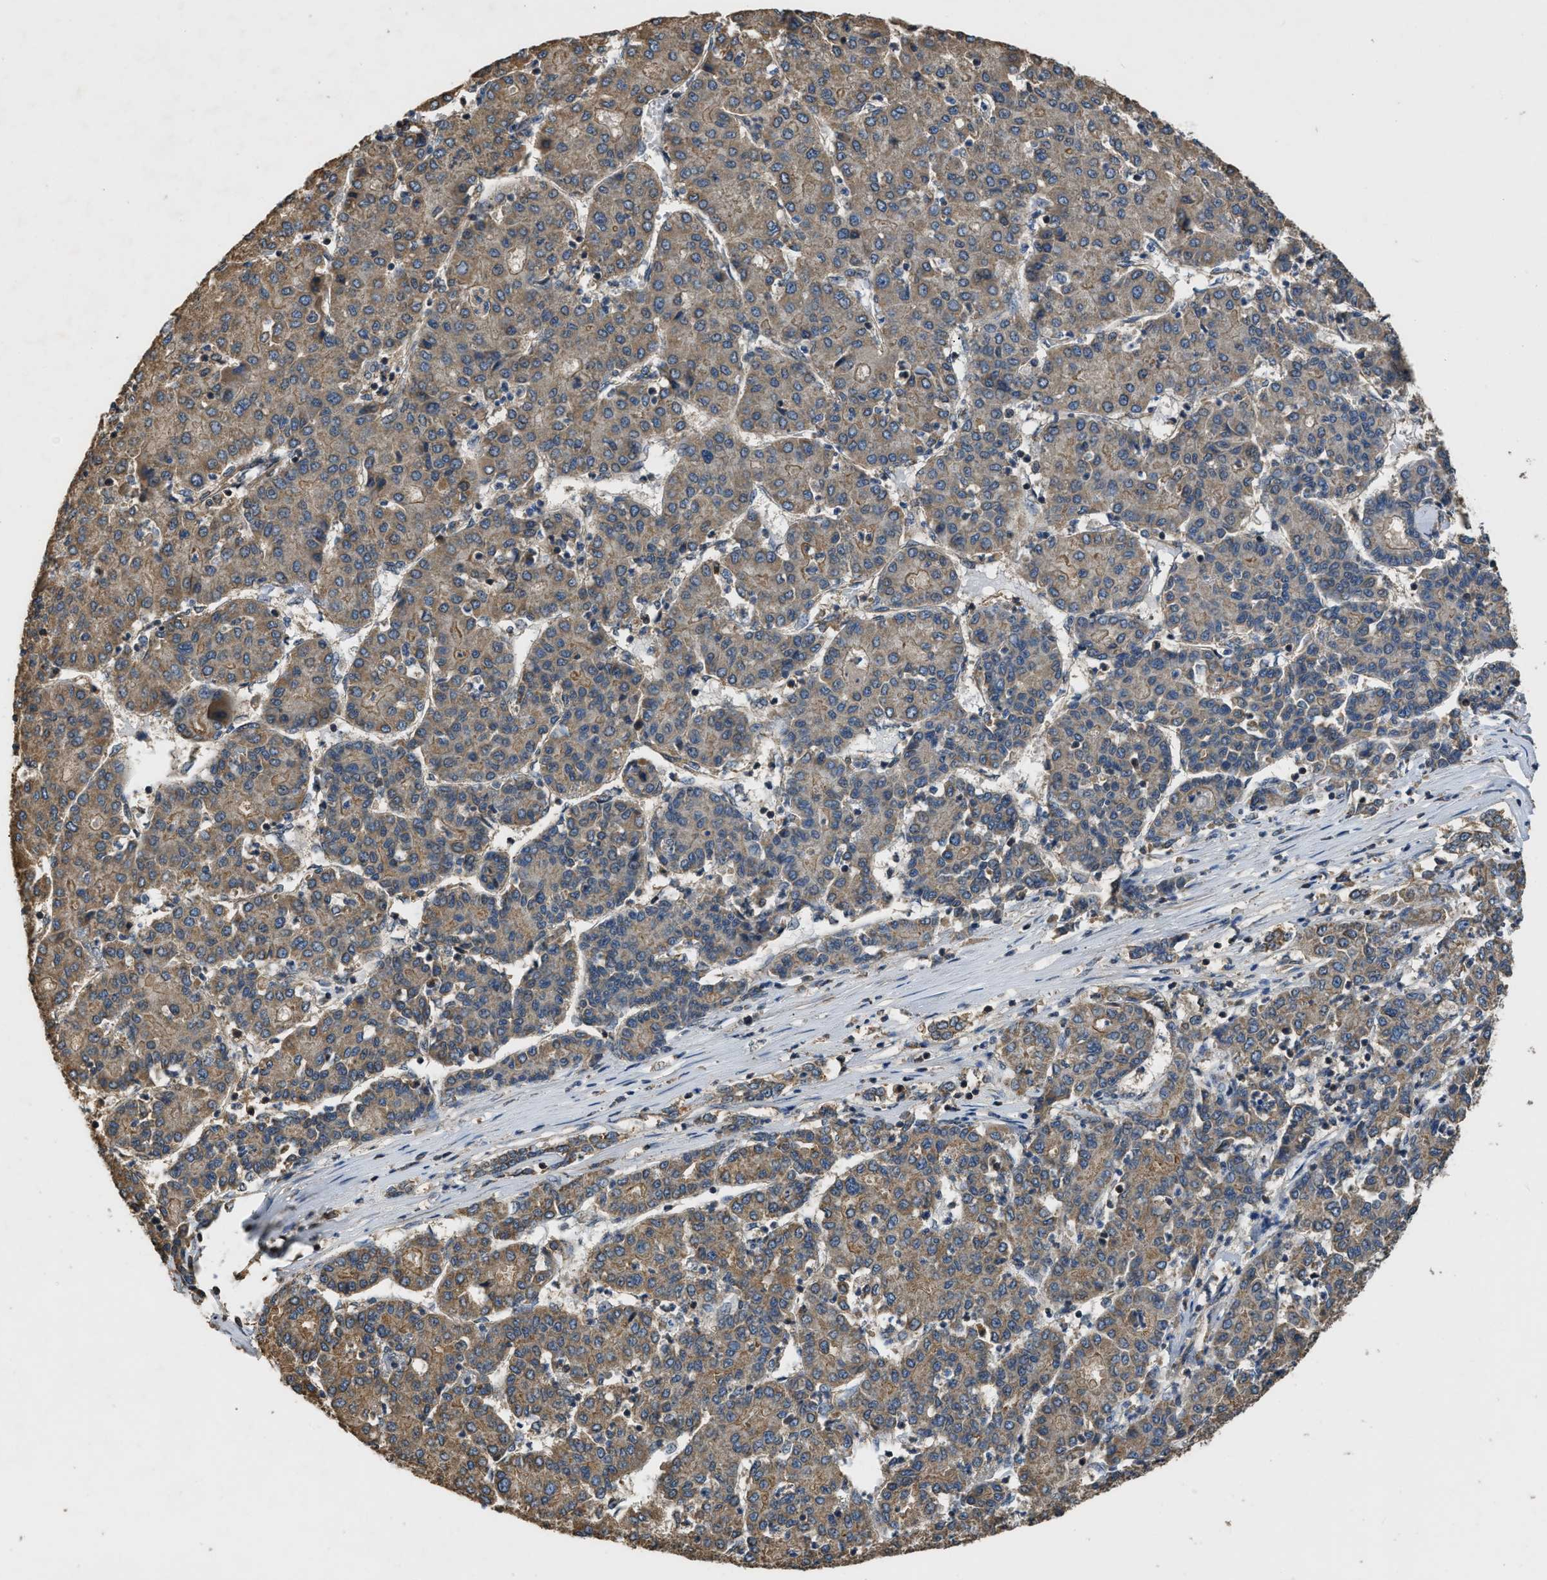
{"staining": {"intensity": "weak", "quantity": ">75%", "location": "cytoplasmic/membranous"}, "tissue": "liver cancer", "cell_type": "Tumor cells", "image_type": "cancer", "snomed": [{"axis": "morphology", "description": "Carcinoma, Hepatocellular, NOS"}, {"axis": "topography", "description": "Liver"}], "caption": "Immunohistochemical staining of human liver cancer (hepatocellular carcinoma) demonstrates low levels of weak cytoplasmic/membranous expression in about >75% of tumor cells.", "gene": "DENND6B", "patient": {"sex": "male", "age": 65}}